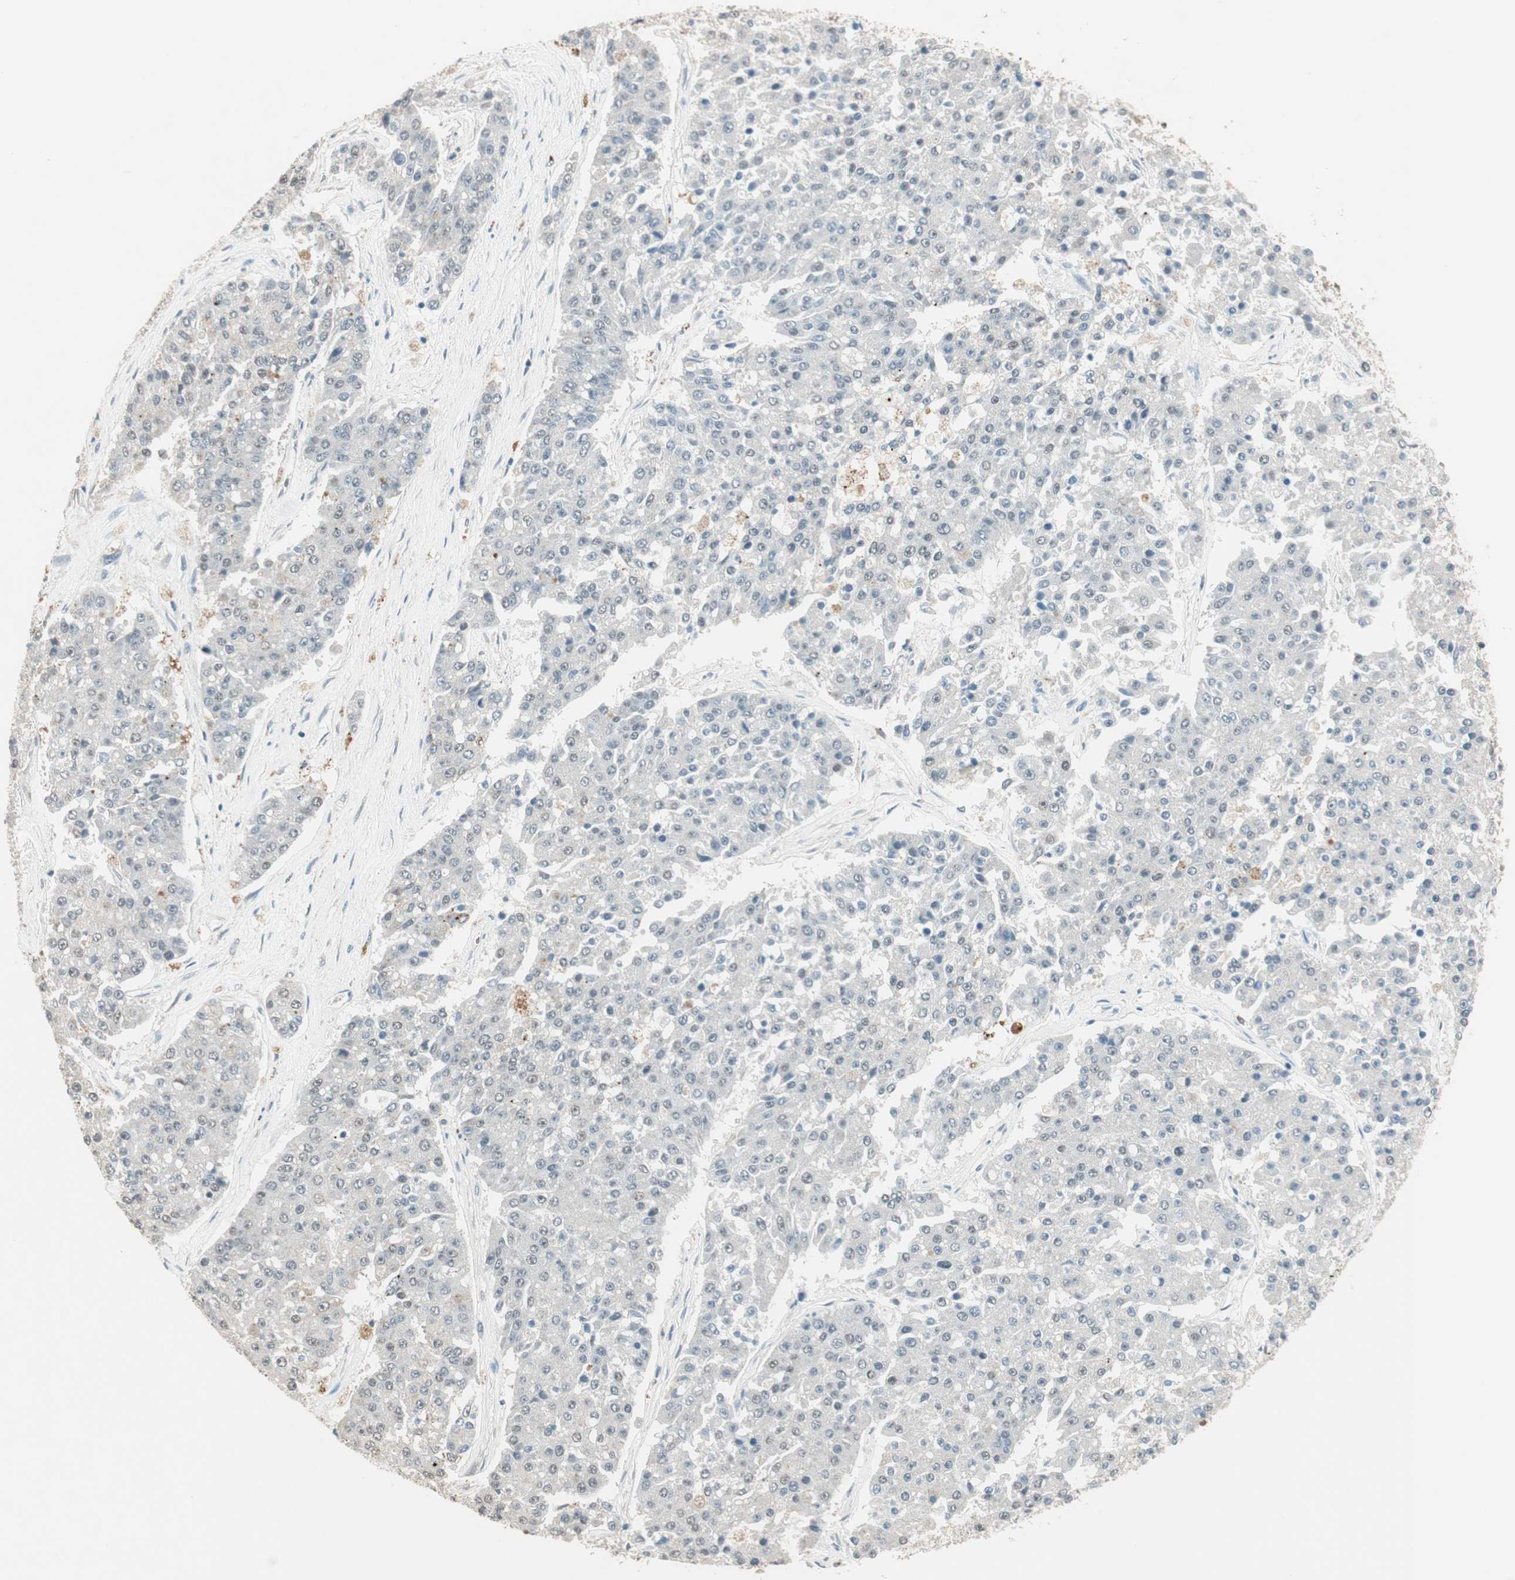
{"staining": {"intensity": "negative", "quantity": "none", "location": "none"}, "tissue": "pancreatic cancer", "cell_type": "Tumor cells", "image_type": "cancer", "snomed": [{"axis": "morphology", "description": "Adenocarcinoma, NOS"}, {"axis": "topography", "description": "Pancreas"}], "caption": "An image of pancreatic cancer (adenocarcinoma) stained for a protein displays no brown staining in tumor cells. (Stains: DAB immunohistochemistry with hematoxylin counter stain, Microscopy: brightfield microscopy at high magnification).", "gene": "USP5", "patient": {"sex": "male", "age": 50}}